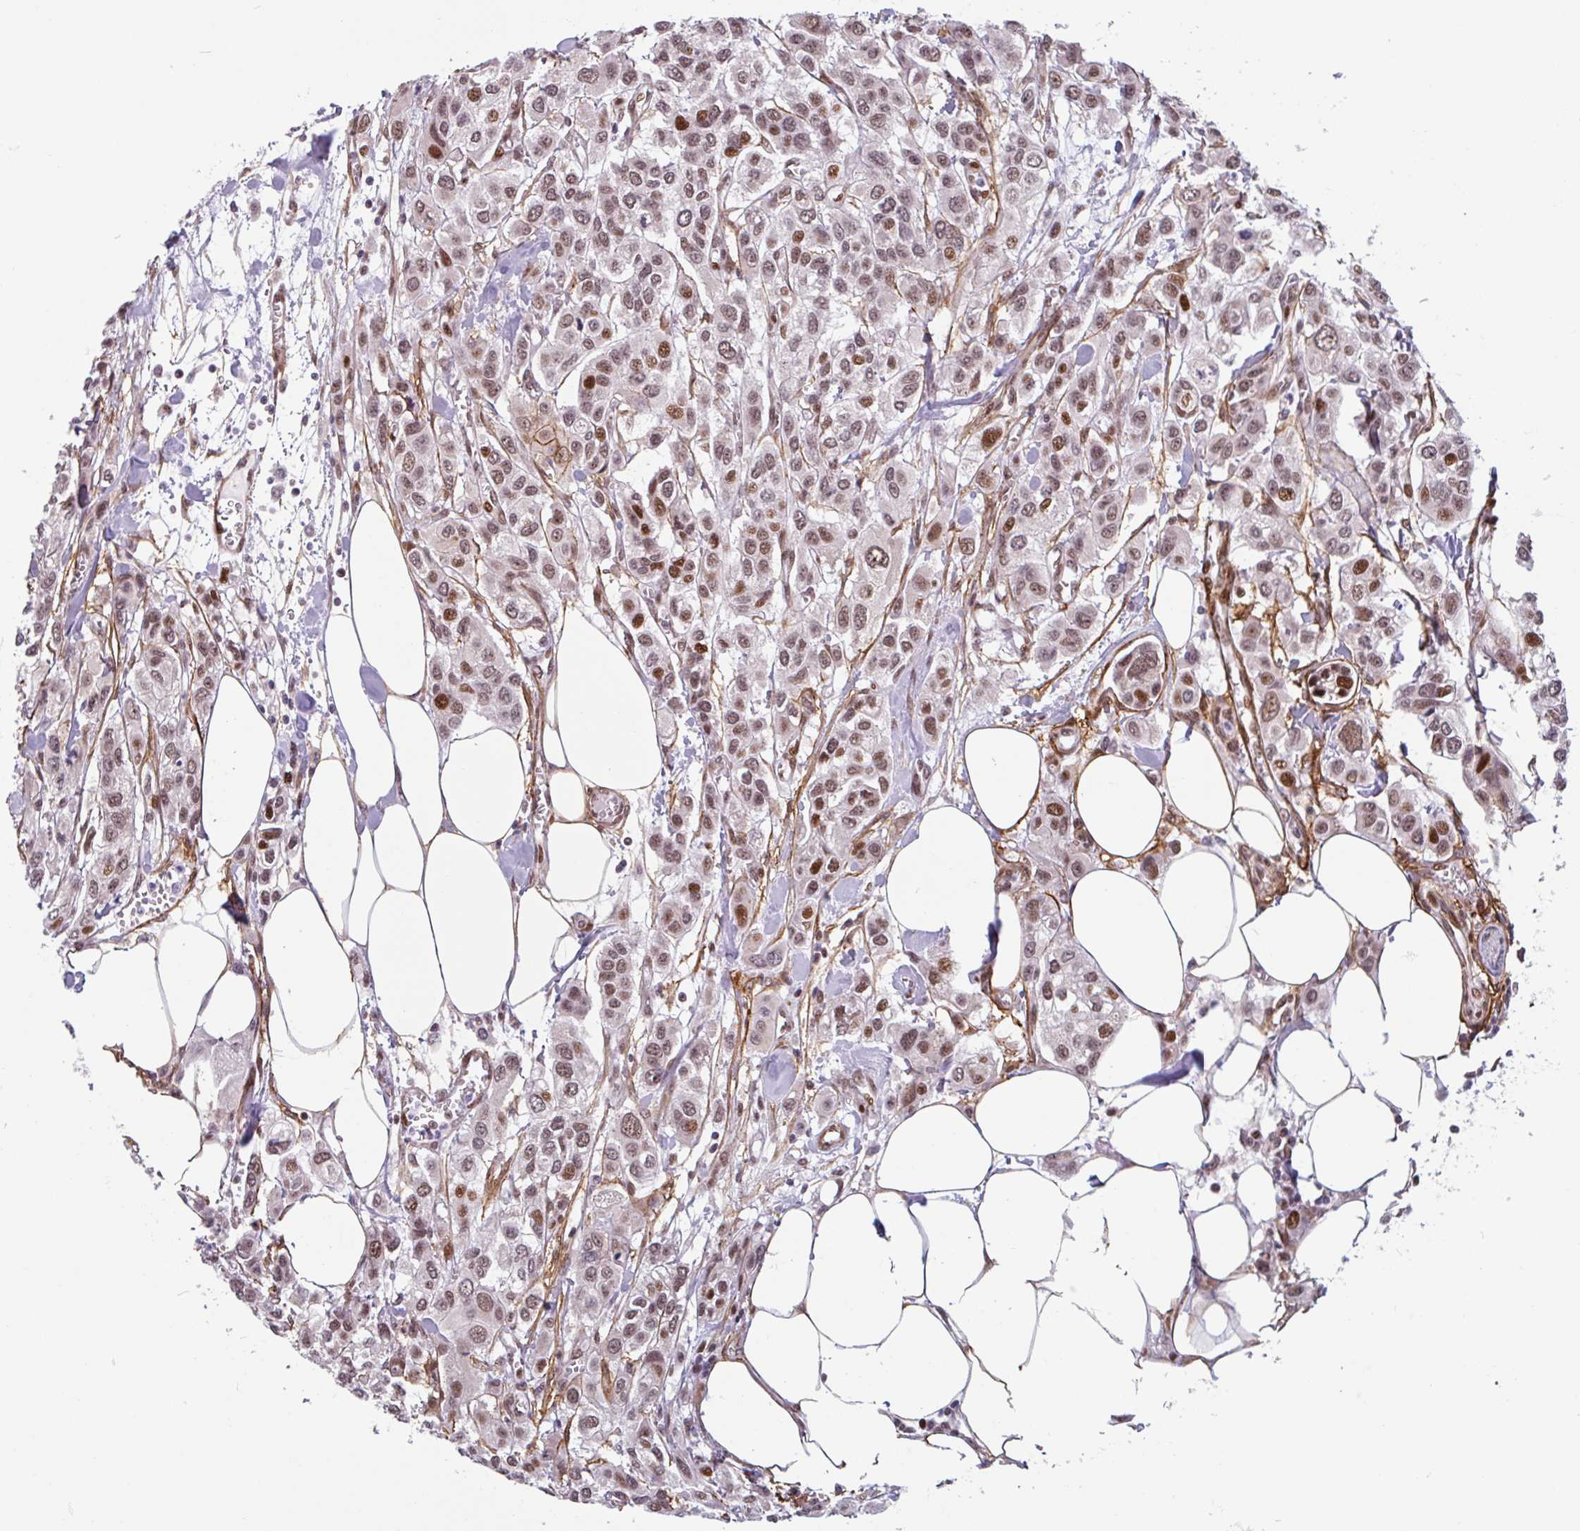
{"staining": {"intensity": "moderate", "quantity": ">75%", "location": "nuclear"}, "tissue": "urothelial cancer", "cell_type": "Tumor cells", "image_type": "cancer", "snomed": [{"axis": "morphology", "description": "Urothelial carcinoma, High grade"}, {"axis": "topography", "description": "Urinary bladder"}], "caption": "Brown immunohistochemical staining in human urothelial cancer exhibits moderate nuclear positivity in approximately >75% of tumor cells.", "gene": "TMEM119", "patient": {"sex": "male", "age": 67}}